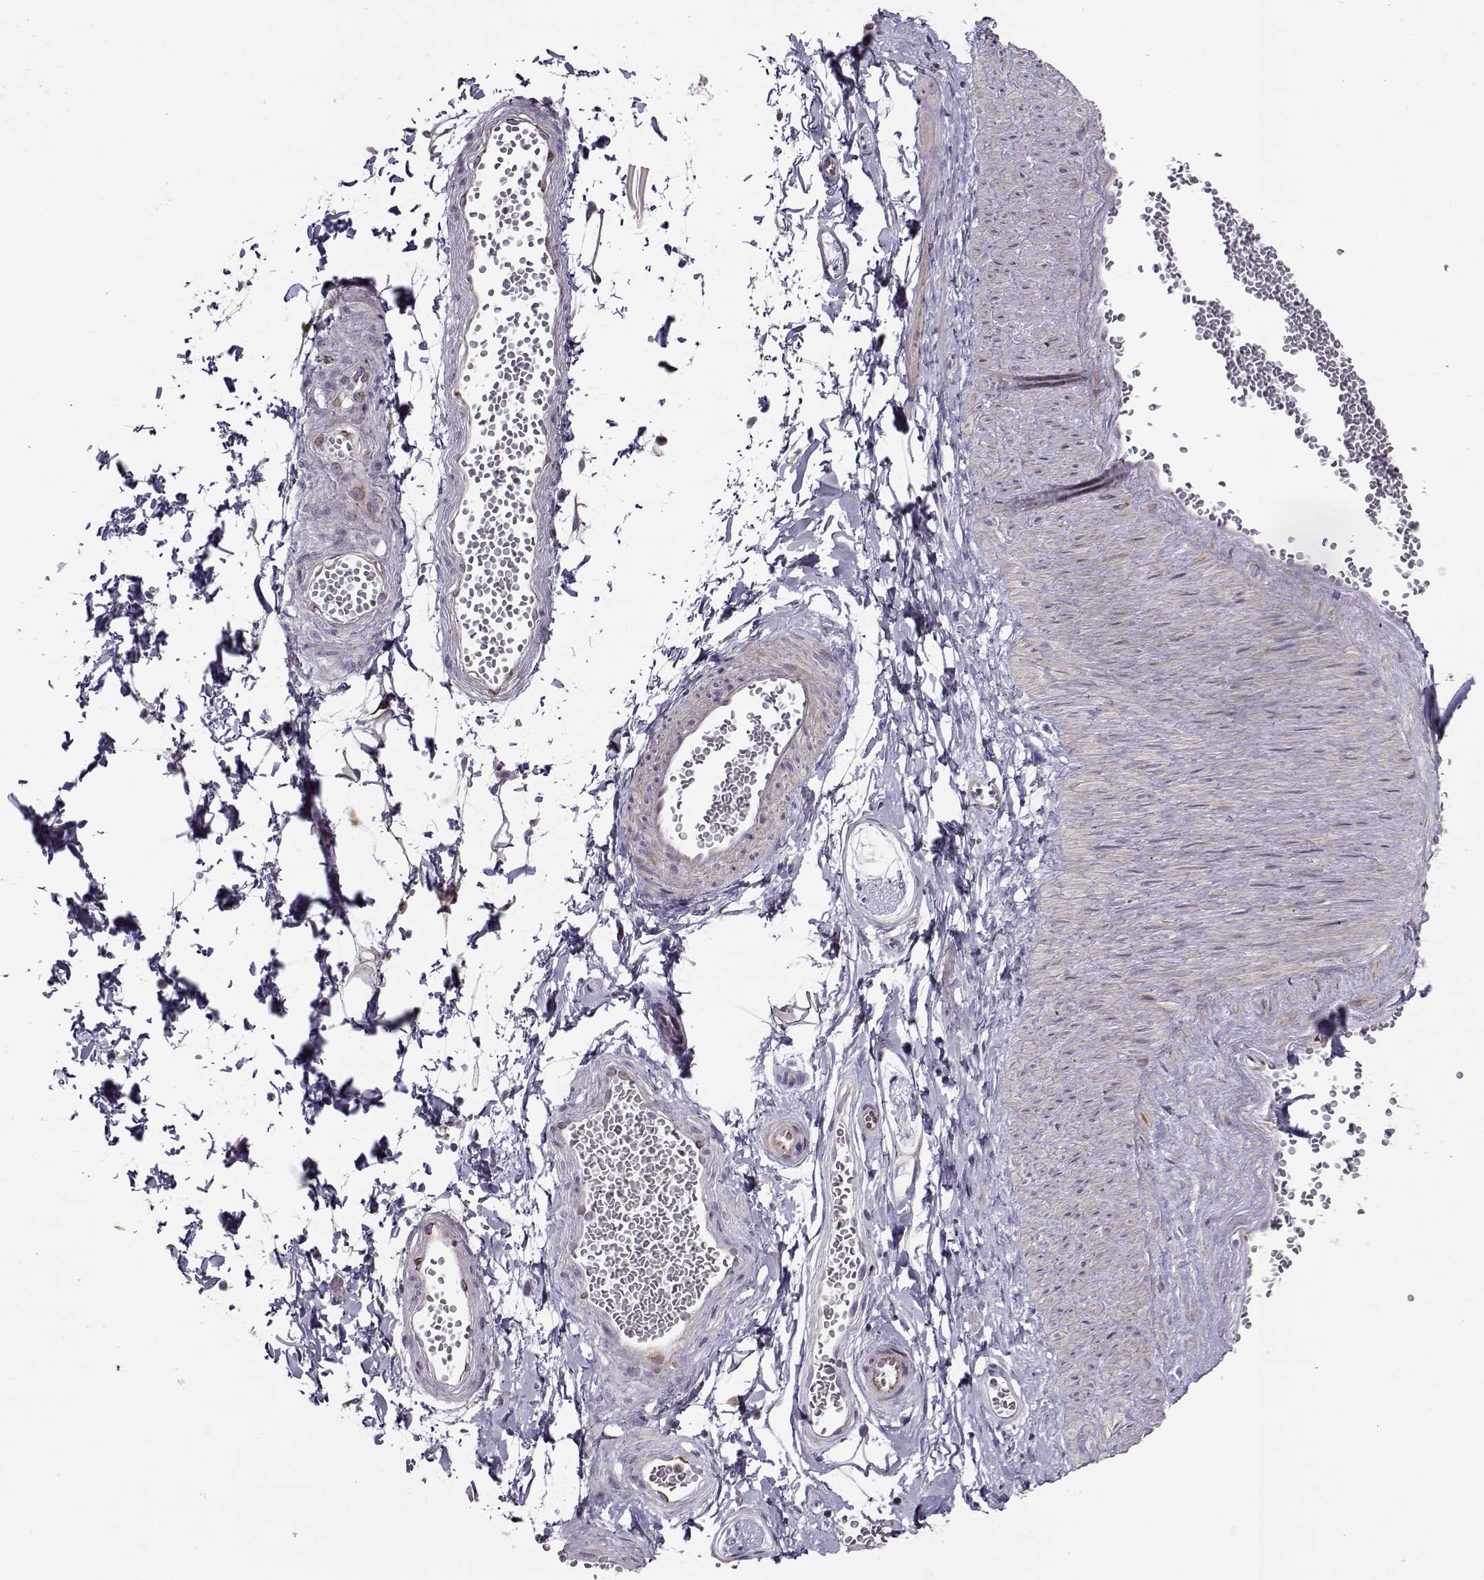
{"staining": {"intensity": "negative", "quantity": "none", "location": "none"}, "tissue": "adipose tissue", "cell_type": "Adipocytes", "image_type": "normal", "snomed": [{"axis": "morphology", "description": "Normal tissue, NOS"}, {"axis": "topography", "description": "Smooth muscle"}, {"axis": "topography", "description": "Peripheral nerve tissue"}], "caption": "High magnification brightfield microscopy of normal adipose tissue stained with DAB (3,3'-diaminobenzidine) (brown) and counterstained with hematoxylin (blue): adipocytes show no significant positivity. Brightfield microscopy of immunohistochemistry (IHC) stained with DAB (brown) and hematoxylin (blue), captured at high magnification.", "gene": "NPW", "patient": {"sex": "male", "age": 22}}